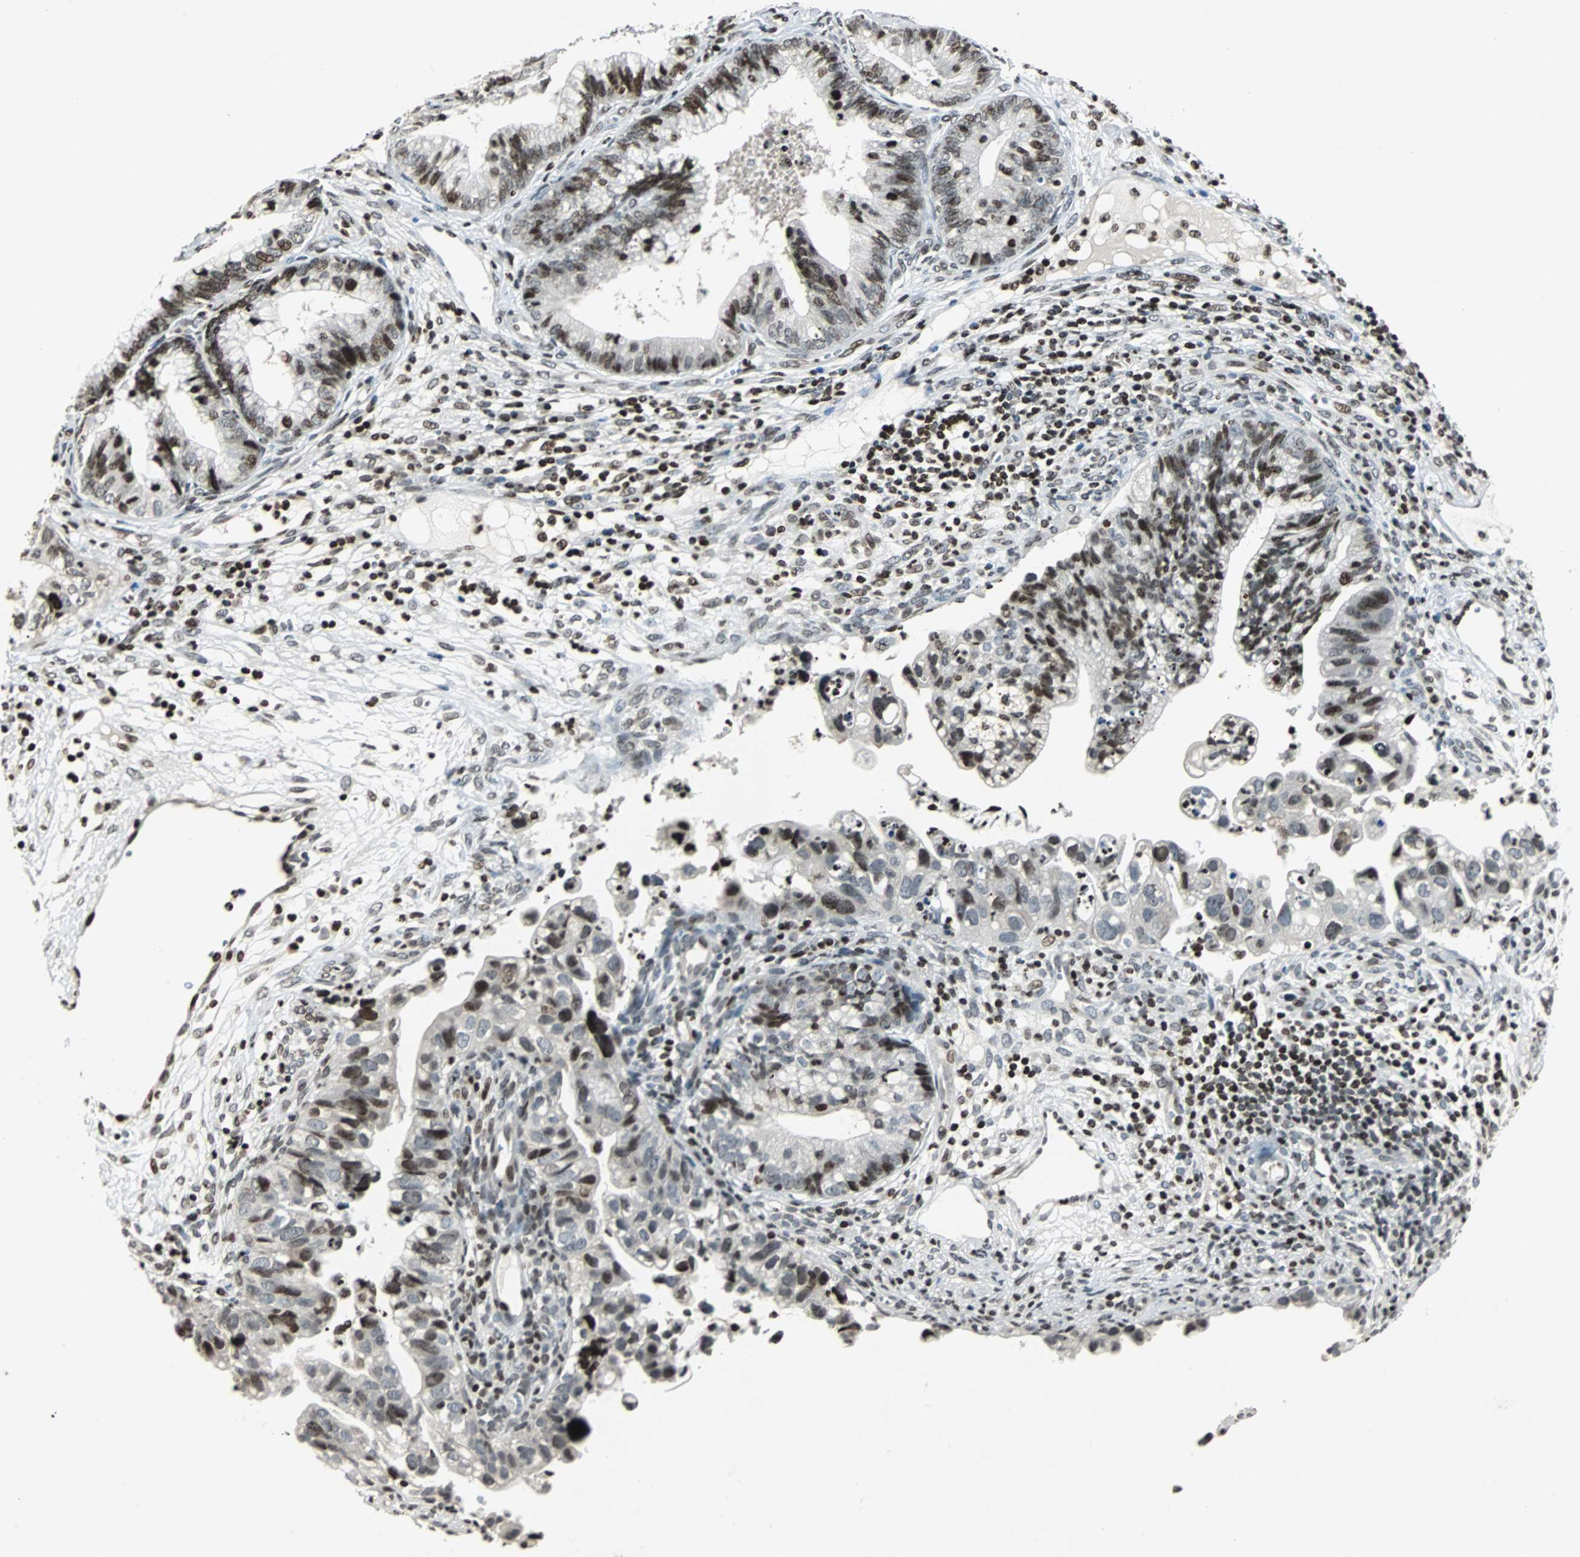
{"staining": {"intensity": "strong", "quantity": ">75%", "location": "nuclear"}, "tissue": "cervical cancer", "cell_type": "Tumor cells", "image_type": "cancer", "snomed": [{"axis": "morphology", "description": "Adenocarcinoma, NOS"}, {"axis": "topography", "description": "Cervix"}], "caption": "Immunohistochemical staining of human cervical cancer exhibits high levels of strong nuclear positivity in approximately >75% of tumor cells.", "gene": "PAXIP1", "patient": {"sex": "female", "age": 44}}